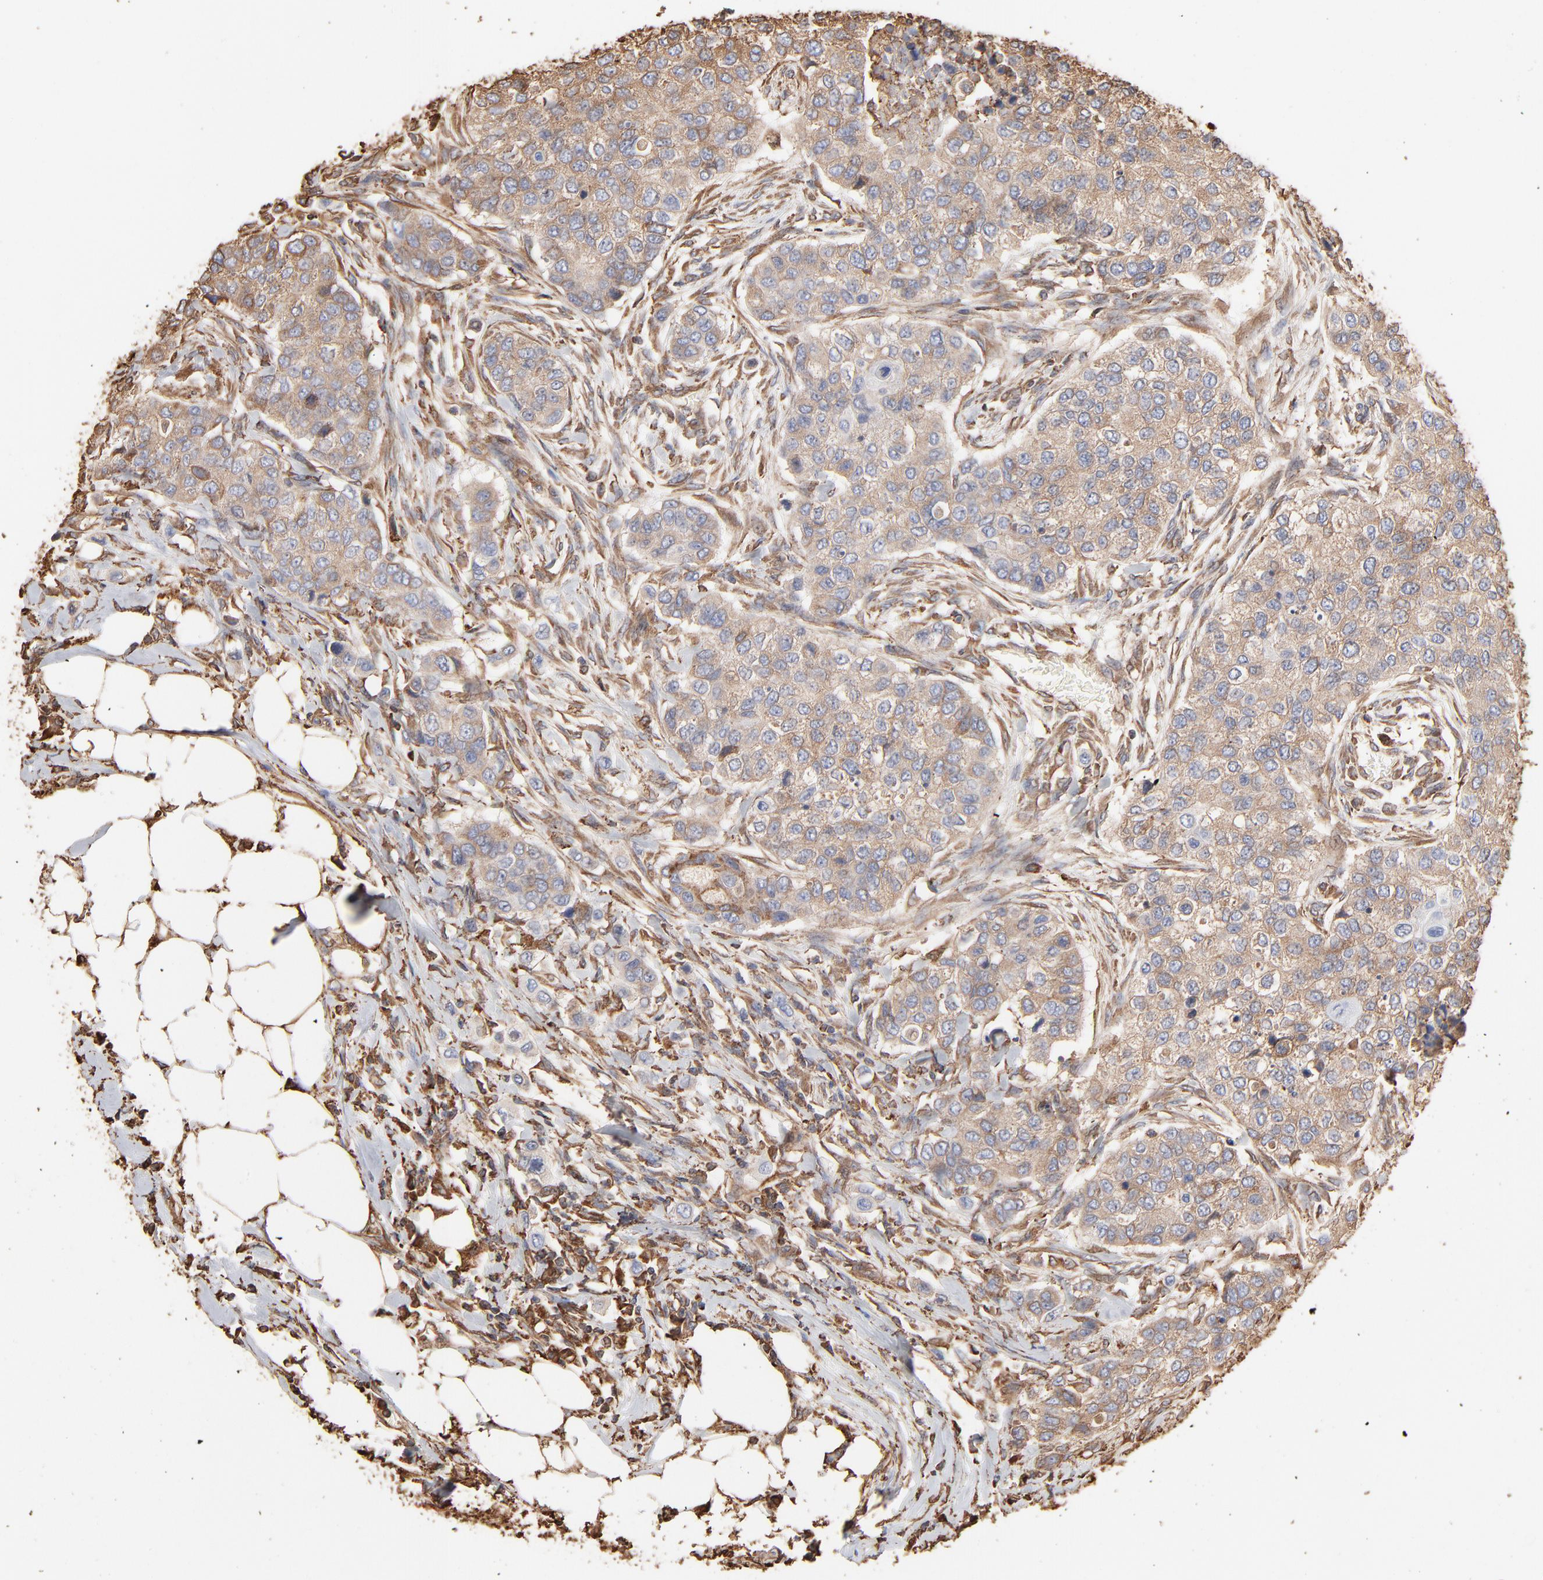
{"staining": {"intensity": "weak", "quantity": ">75%", "location": "cytoplasmic/membranous"}, "tissue": "breast cancer", "cell_type": "Tumor cells", "image_type": "cancer", "snomed": [{"axis": "morphology", "description": "Normal tissue, NOS"}, {"axis": "morphology", "description": "Duct carcinoma"}, {"axis": "topography", "description": "Breast"}], "caption": "Immunohistochemistry photomicrograph of human breast infiltrating ductal carcinoma stained for a protein (brown), which displays low levels of weak cytoplasmic/membranous expression in approximately >75% of tumor cells.", "gene": "PDIA3", "patient": {"sex": "female", "age": 49}}